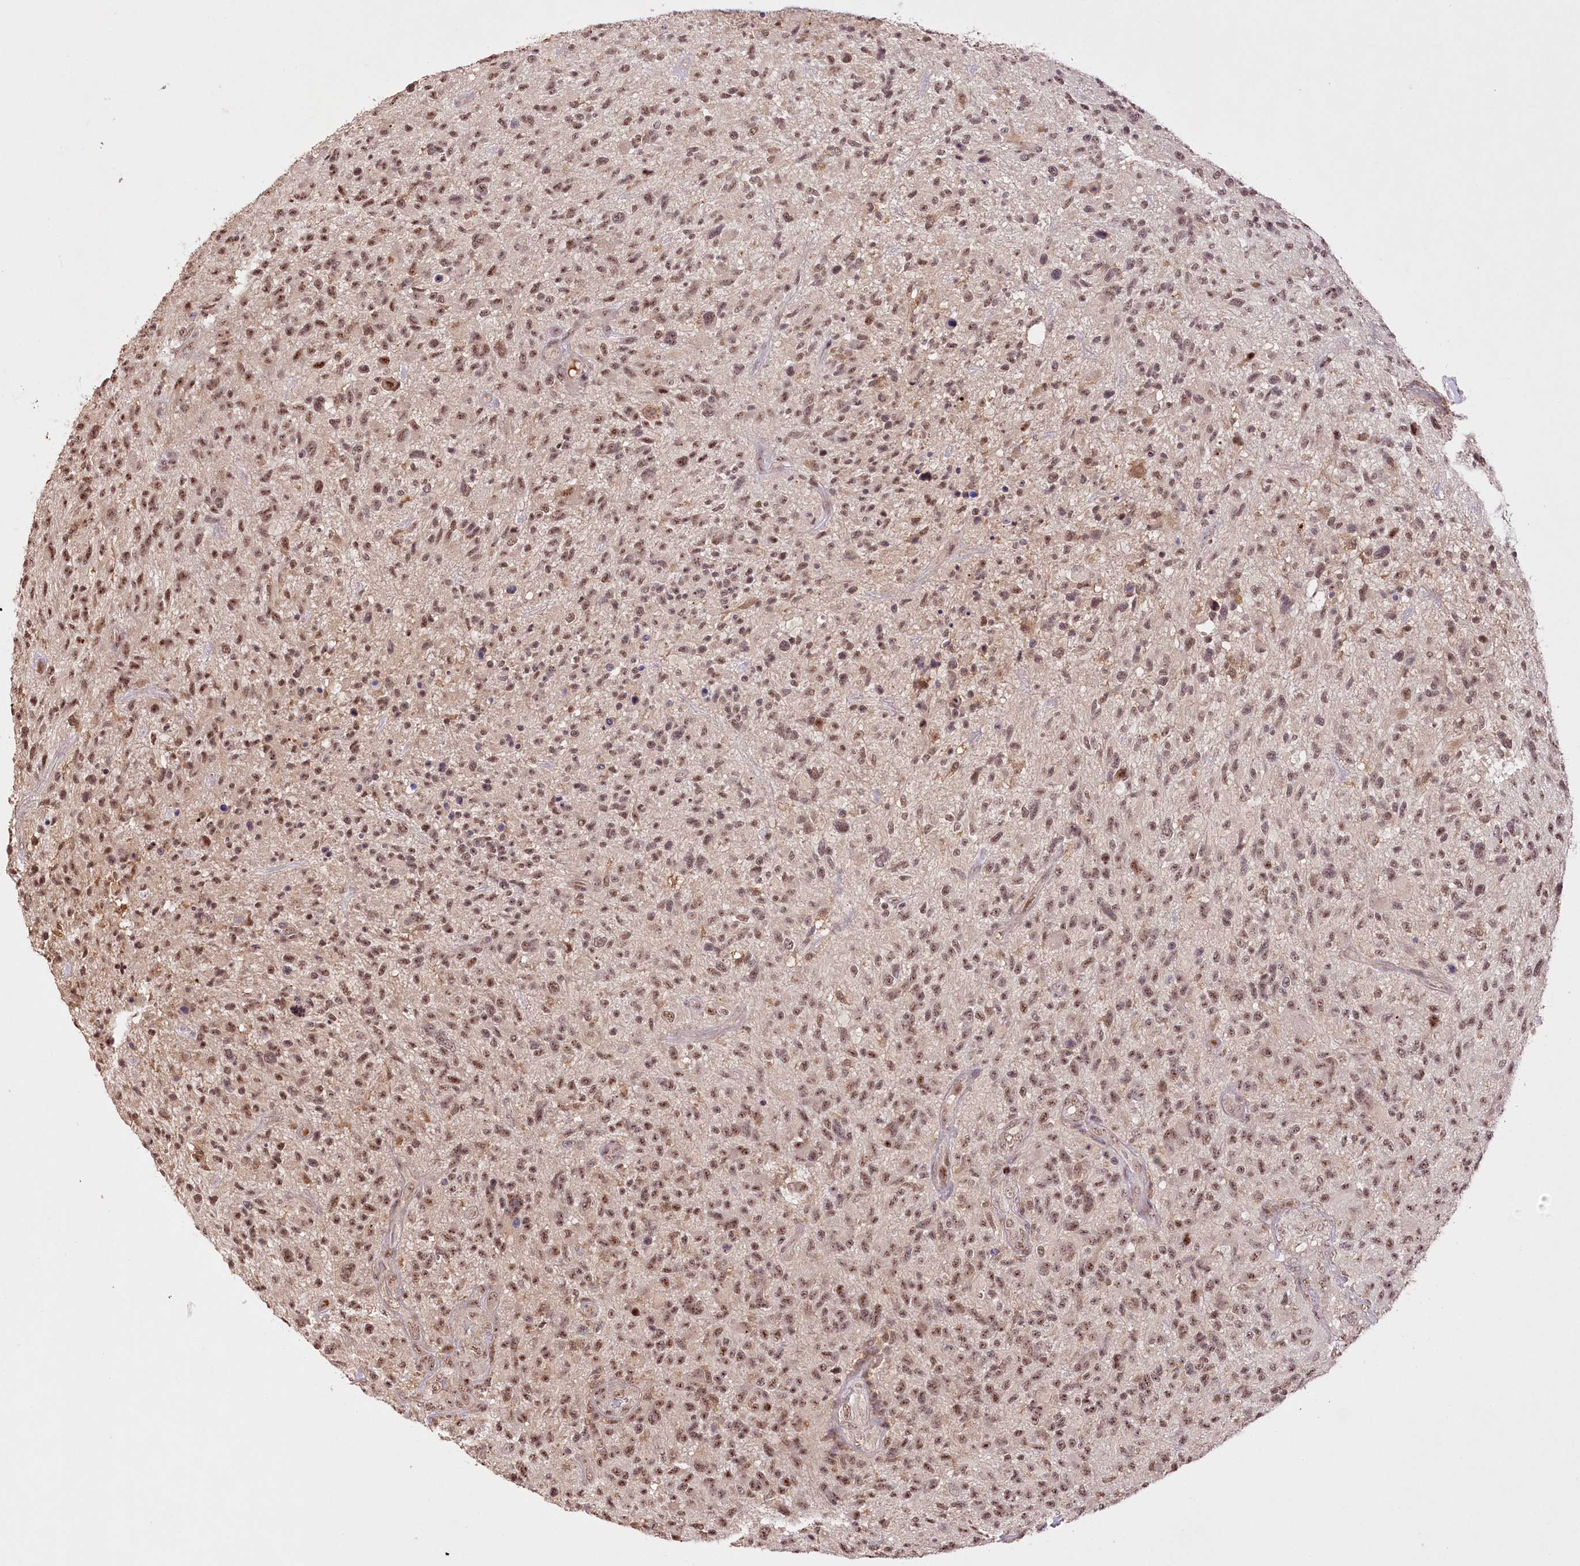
{"staining": {"intensity": "weak", "quantity": ">75%", "location": "nuclear"}, "tissue": "glioma", "cell_type": "Tumor cells", "image_type": "cancer", "snomed": [{"axis": "morphology", "description": "Glioma, malignant, High grade"}, {"axis": "topography", "description": "Brain"}], "caption": "An image showing weak nuclear positivity in approximately >75% of tumor cells in glioma, as visualized by brown immunohistochemical staining.", "gene": "PYROXD1", "patient": {"sex": "male", "age": 47}}